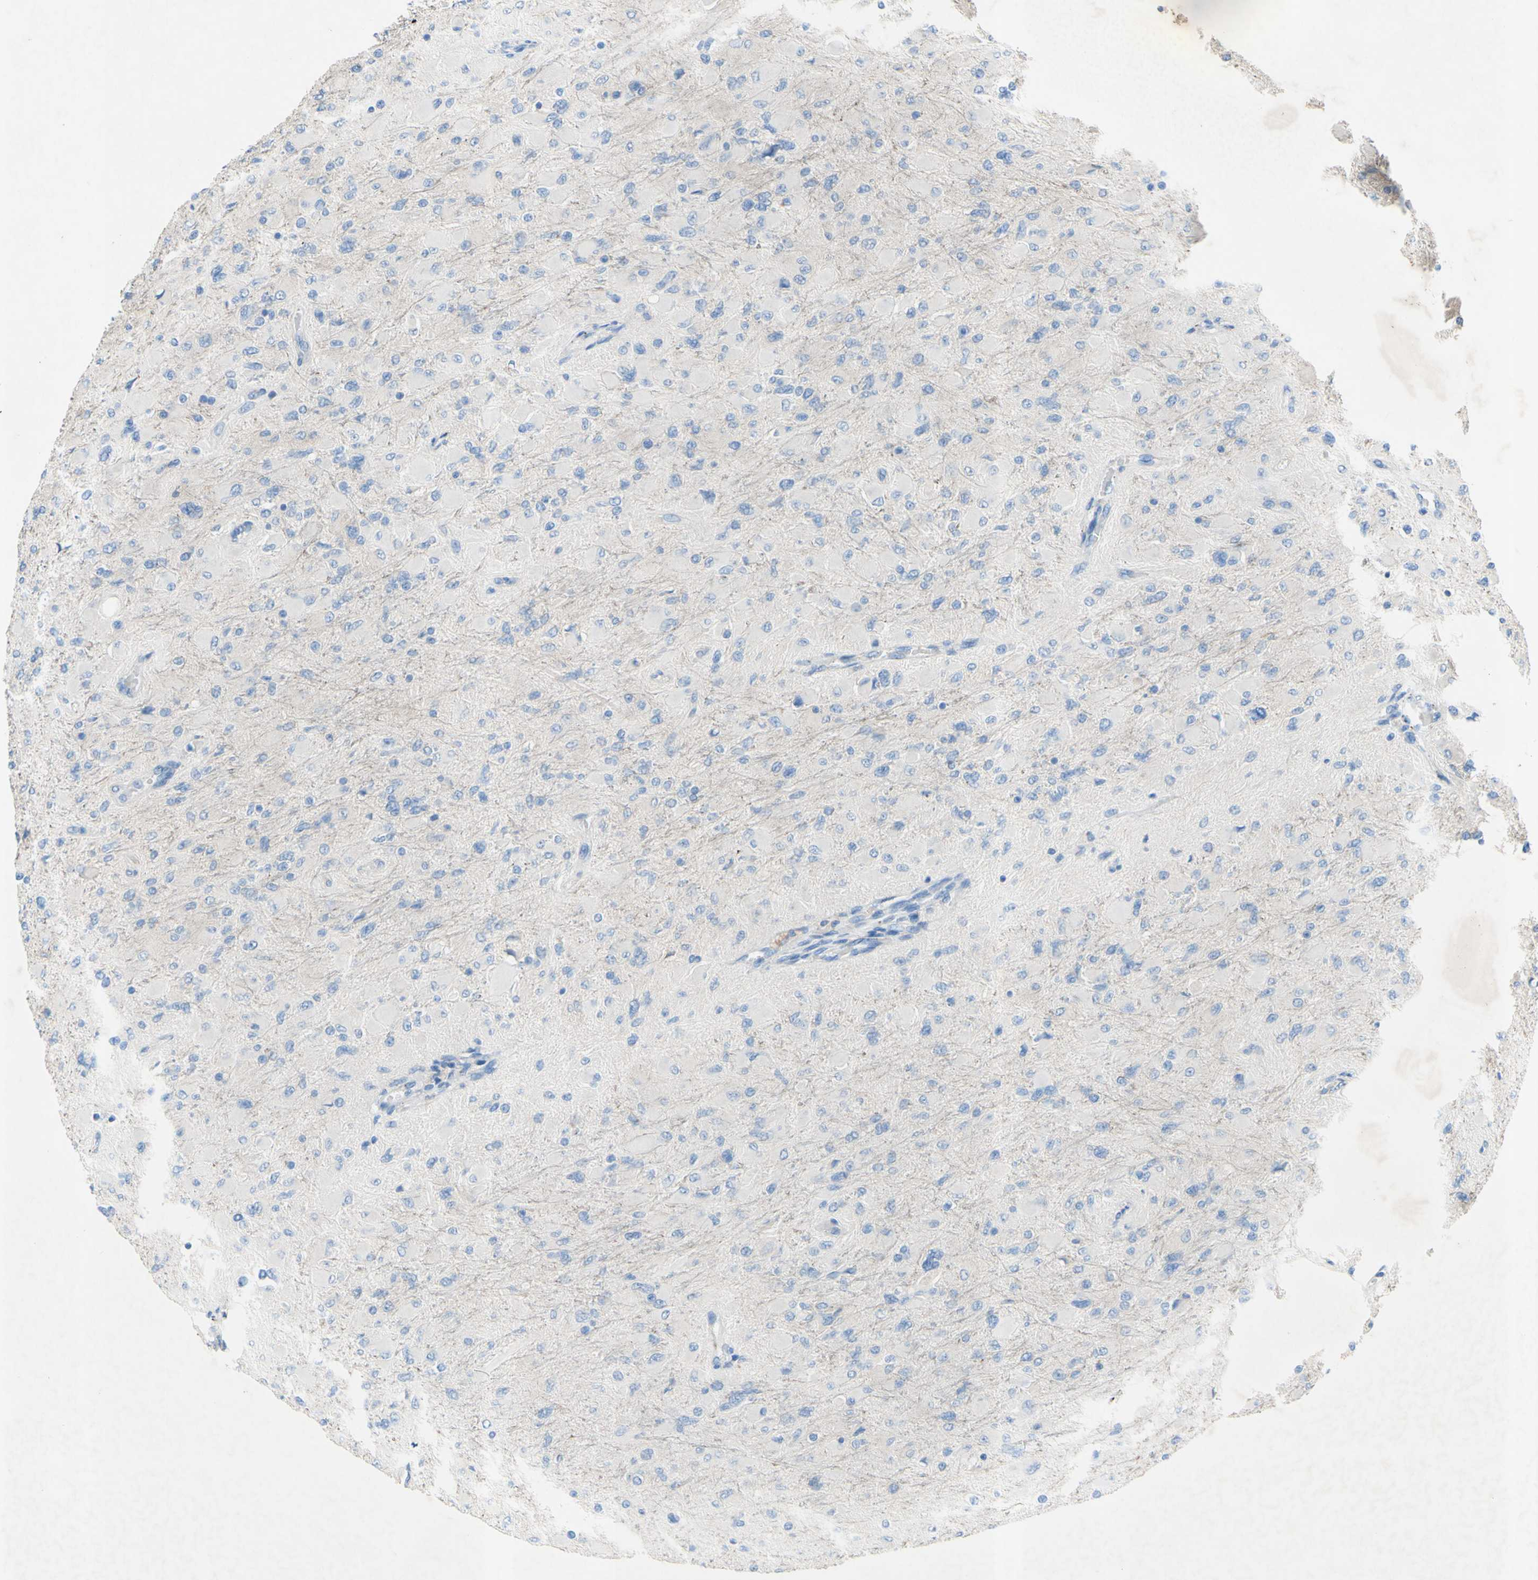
{"staining": {"intensity": "negative", "quantity": "none", "location": "none"}, "tissue": "glioma", "cell_type": "Tumor cells", "image_type": "cancer", "snomed": [{"axis": "morphology", "description": "Glioma, malignant, High grade"}, {"axis": "topography", "description": "Cerebral cortex"}], "caption": "Protein analysis of high-grade glioma (malignant) demonstrates no significant staining in tumor cells. Nuclei are stained in blue.", "gene": "TMIGD2", "patient": {"sex": "female", "age": 36}}